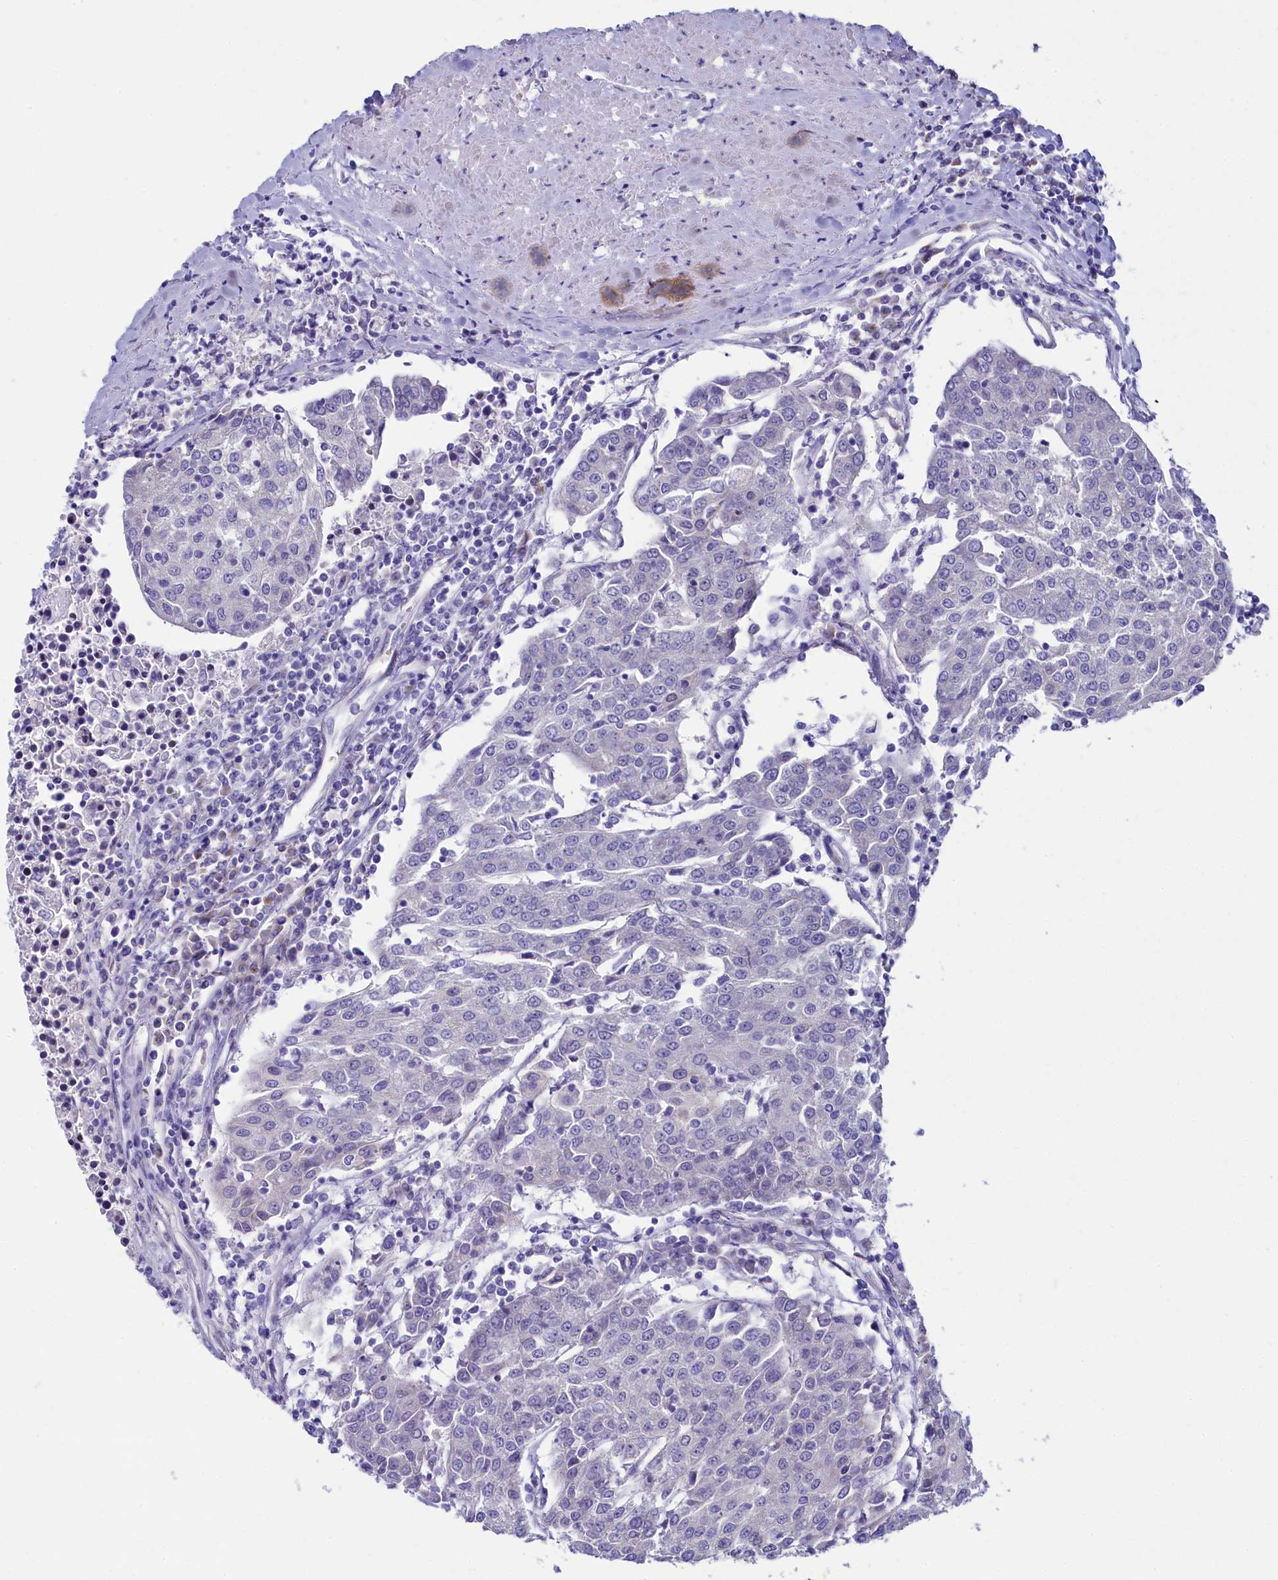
{"staining": {"intensity": "negative", "quantity": "none", "location": "none"}, "tissue": "urothelial cancer", "cell_type": "Tumor cells", "image_type": "cancer", "snomed": [{"axis": "morphology", "description": "Urothelial carcinoma, High grade"}, {"axis": "topography", "description": "Urinary bladder"}], "caption": "This is an IHC image of human urothelial cancer. There is no expression in tumor cells.", "gene": "SKA3", "patient": {"sex": "female", "age": 85}}